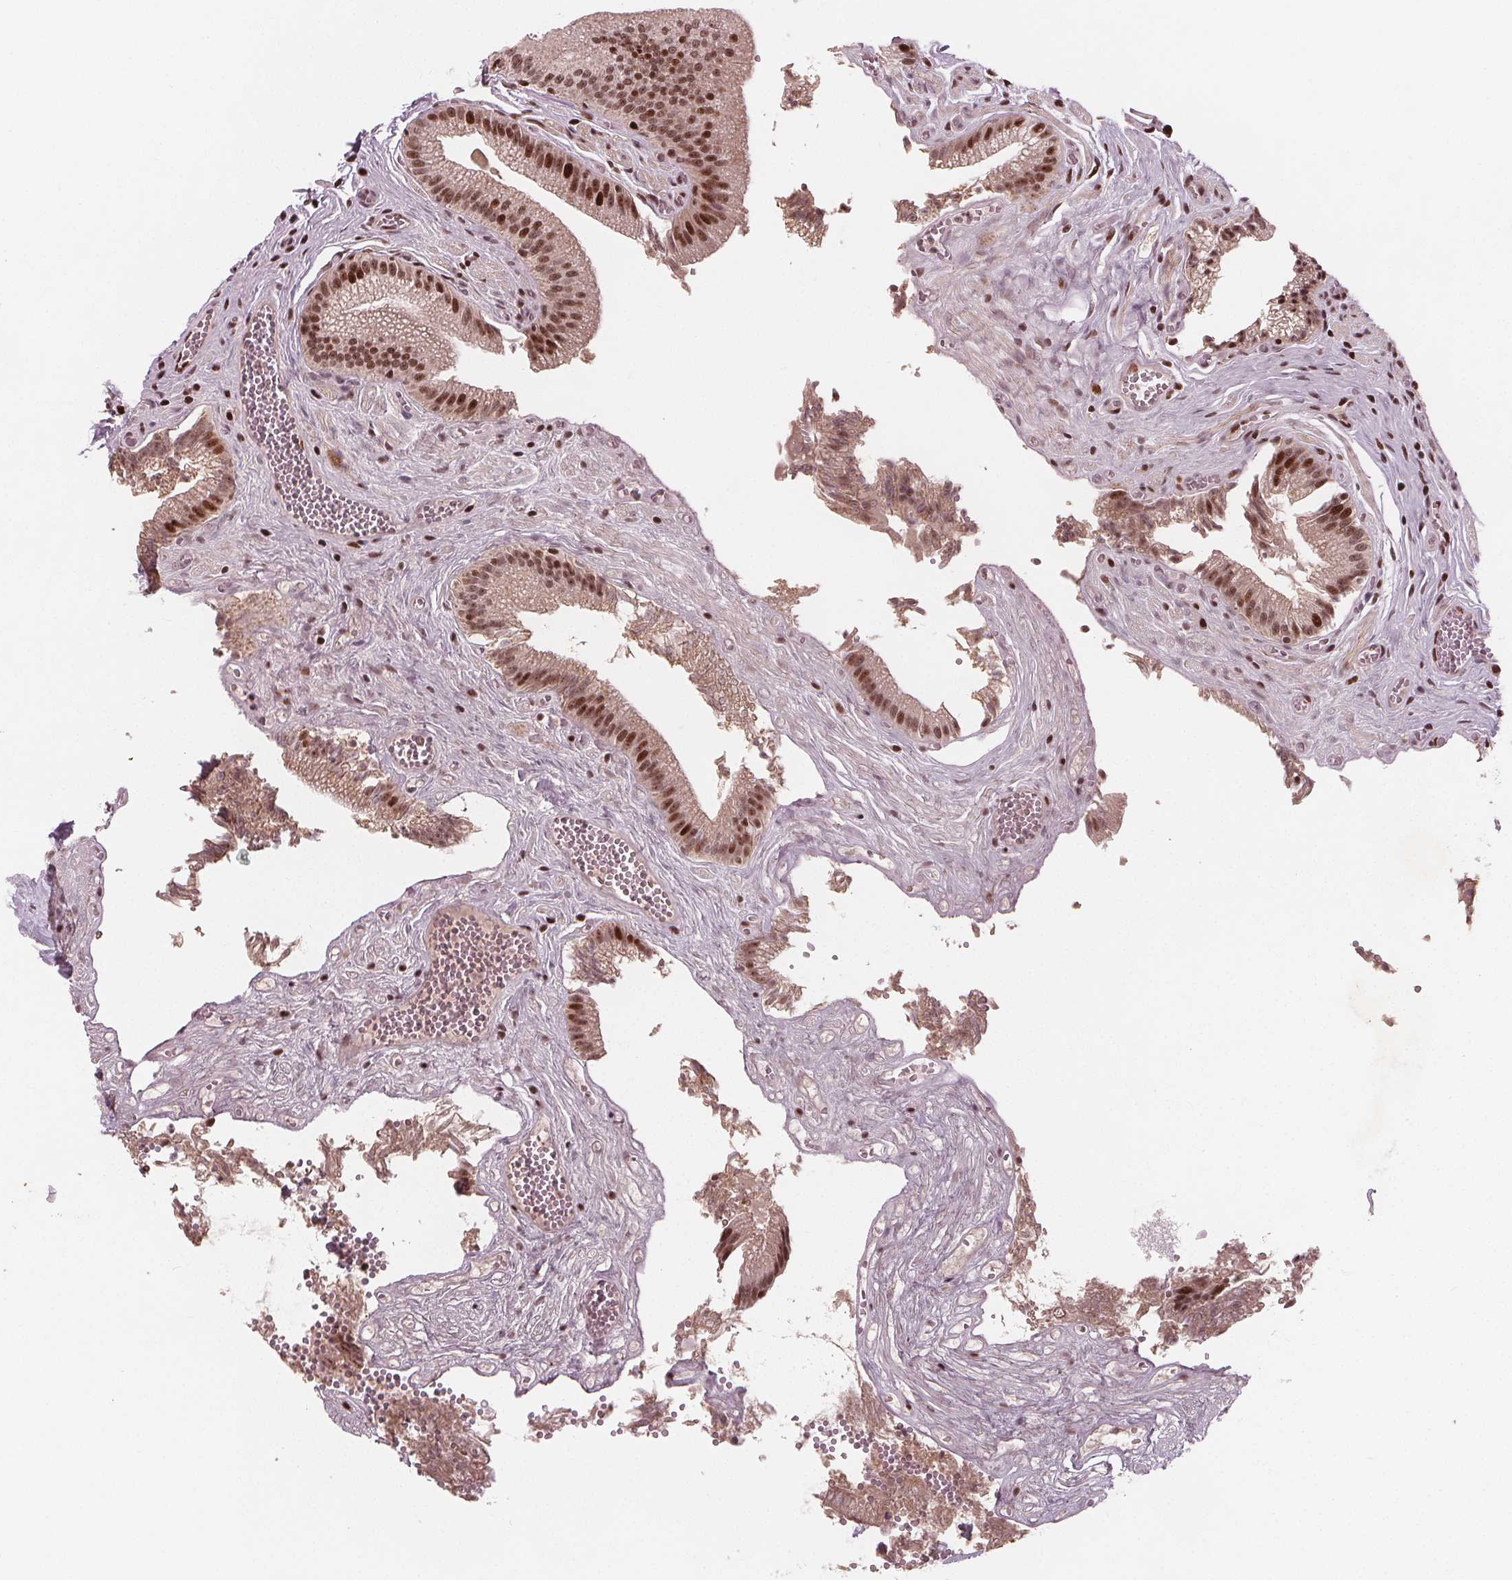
{"staining": {"intensity": "strong", "quantity": ">75%", "location": "cytoplasmic/membranous,nuclear"}, "tissue": "gallbladder", "cell_type": "Glandular cells", "image_type": "normal", "snomed": [{"axis": "morphology", "description": "Normal tissue, NOS"}, {"axis": "topography", "description": "Gallbladder"}, {"axis": "topography", "description": "Peripheral nerve tissue"}], "caption": "Immunohistochemical staining of benign gallbladder displays high levels of strong cytoplasmic/membranous,nuclear expression in approximately >75% of glandular cells. The protein is stained brown, and the nuclei are stained in blue (DAB IHC with brightfield microscopy, high magnification).", "gene": "SNRNP35", "patient": {"sex": "male", "age": 17}}